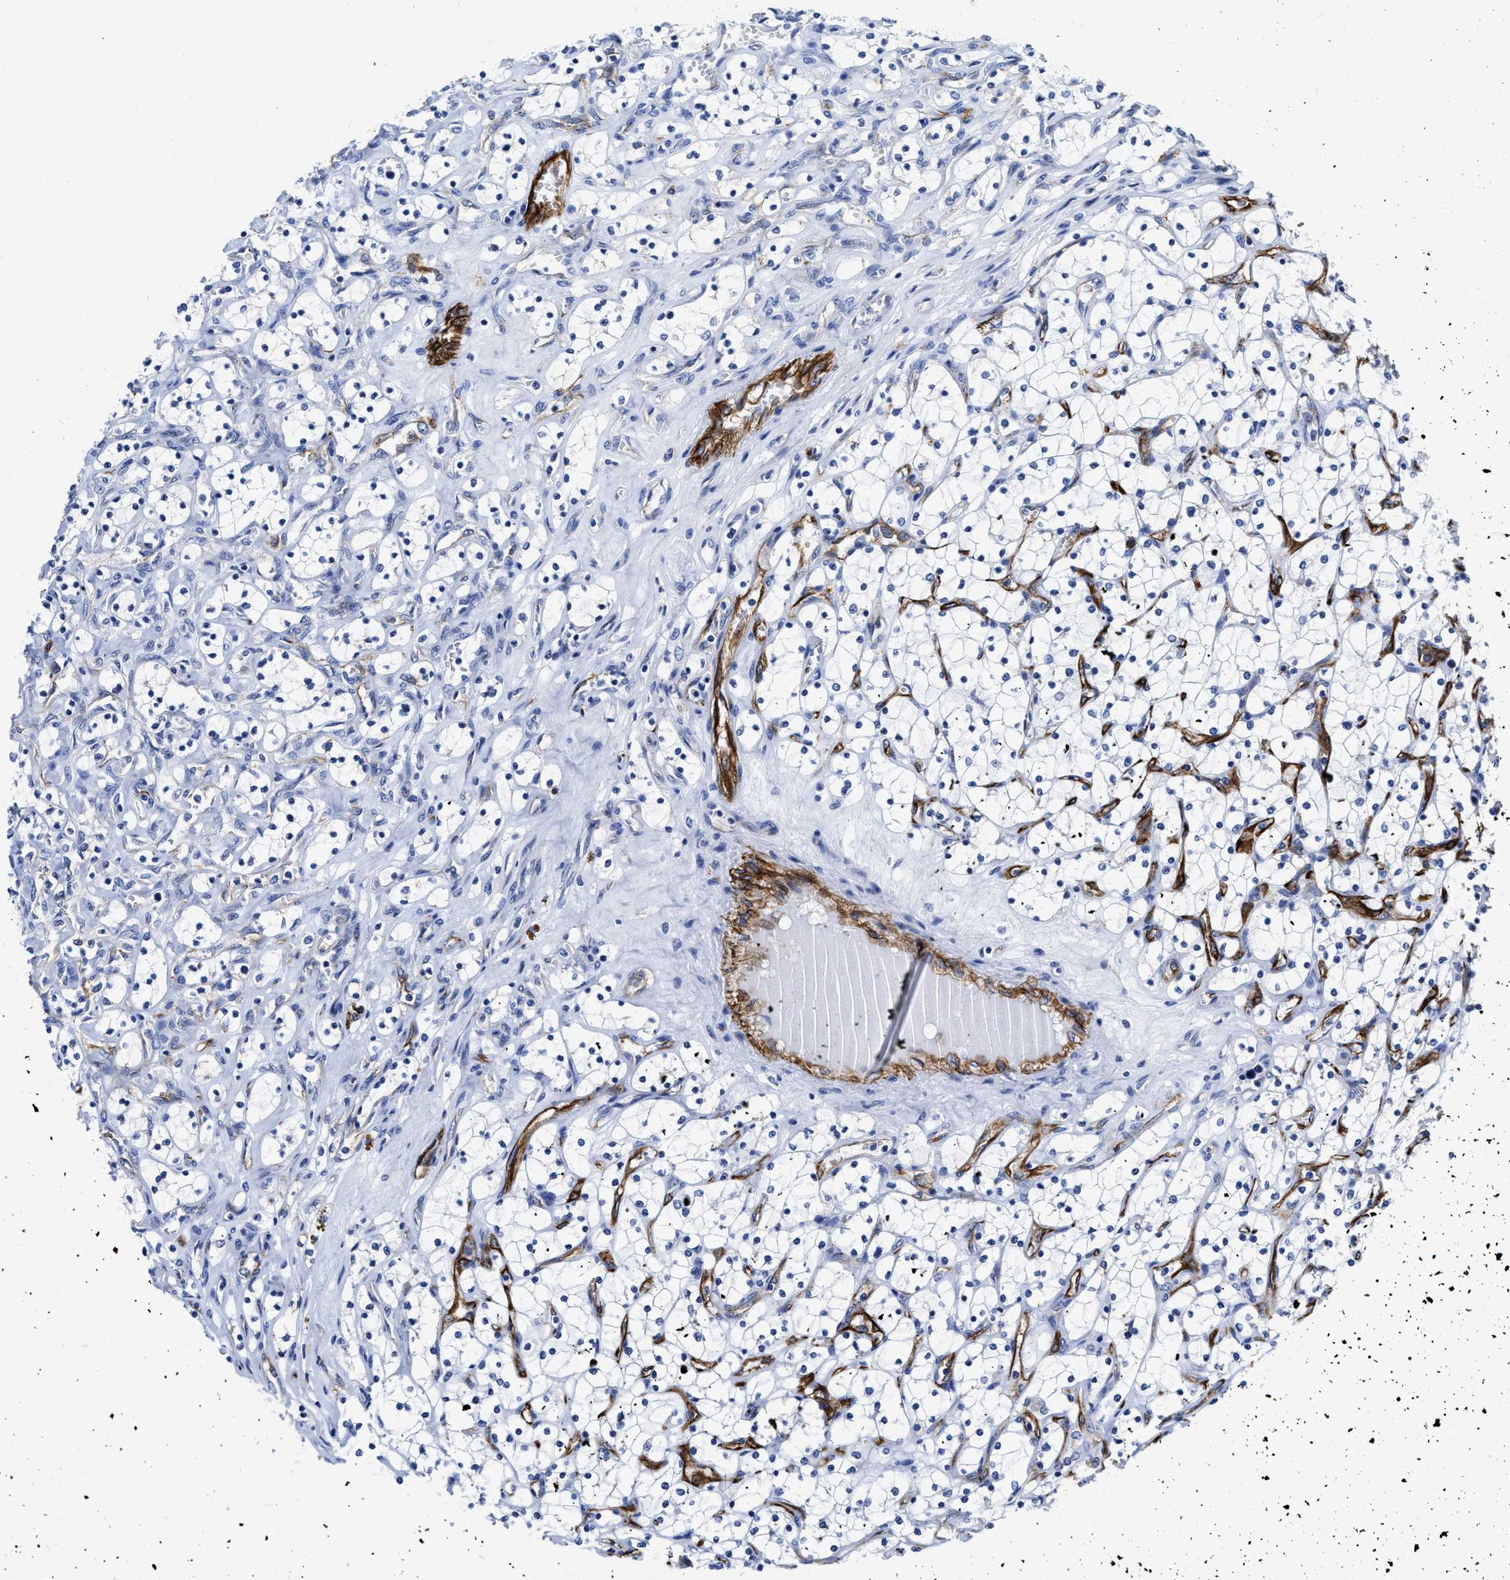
{"staining": {"intensity": "negative", "quantity": "none", "location": "none"}, "tissue": "renal cancer", "cell_type": "Tumor cells", "image_type": "cancer", "snomed": [{"axis": "morphology", "description": "Adenocarcinoma, NOS"}, {"axis": "topography", "description": "Kidney"}], "caption": "There is no significant staining in tumor cells of renal adenocarcinoma.", "gene": "TVP23B", "patient": {"sex": "female", "age": 69}}